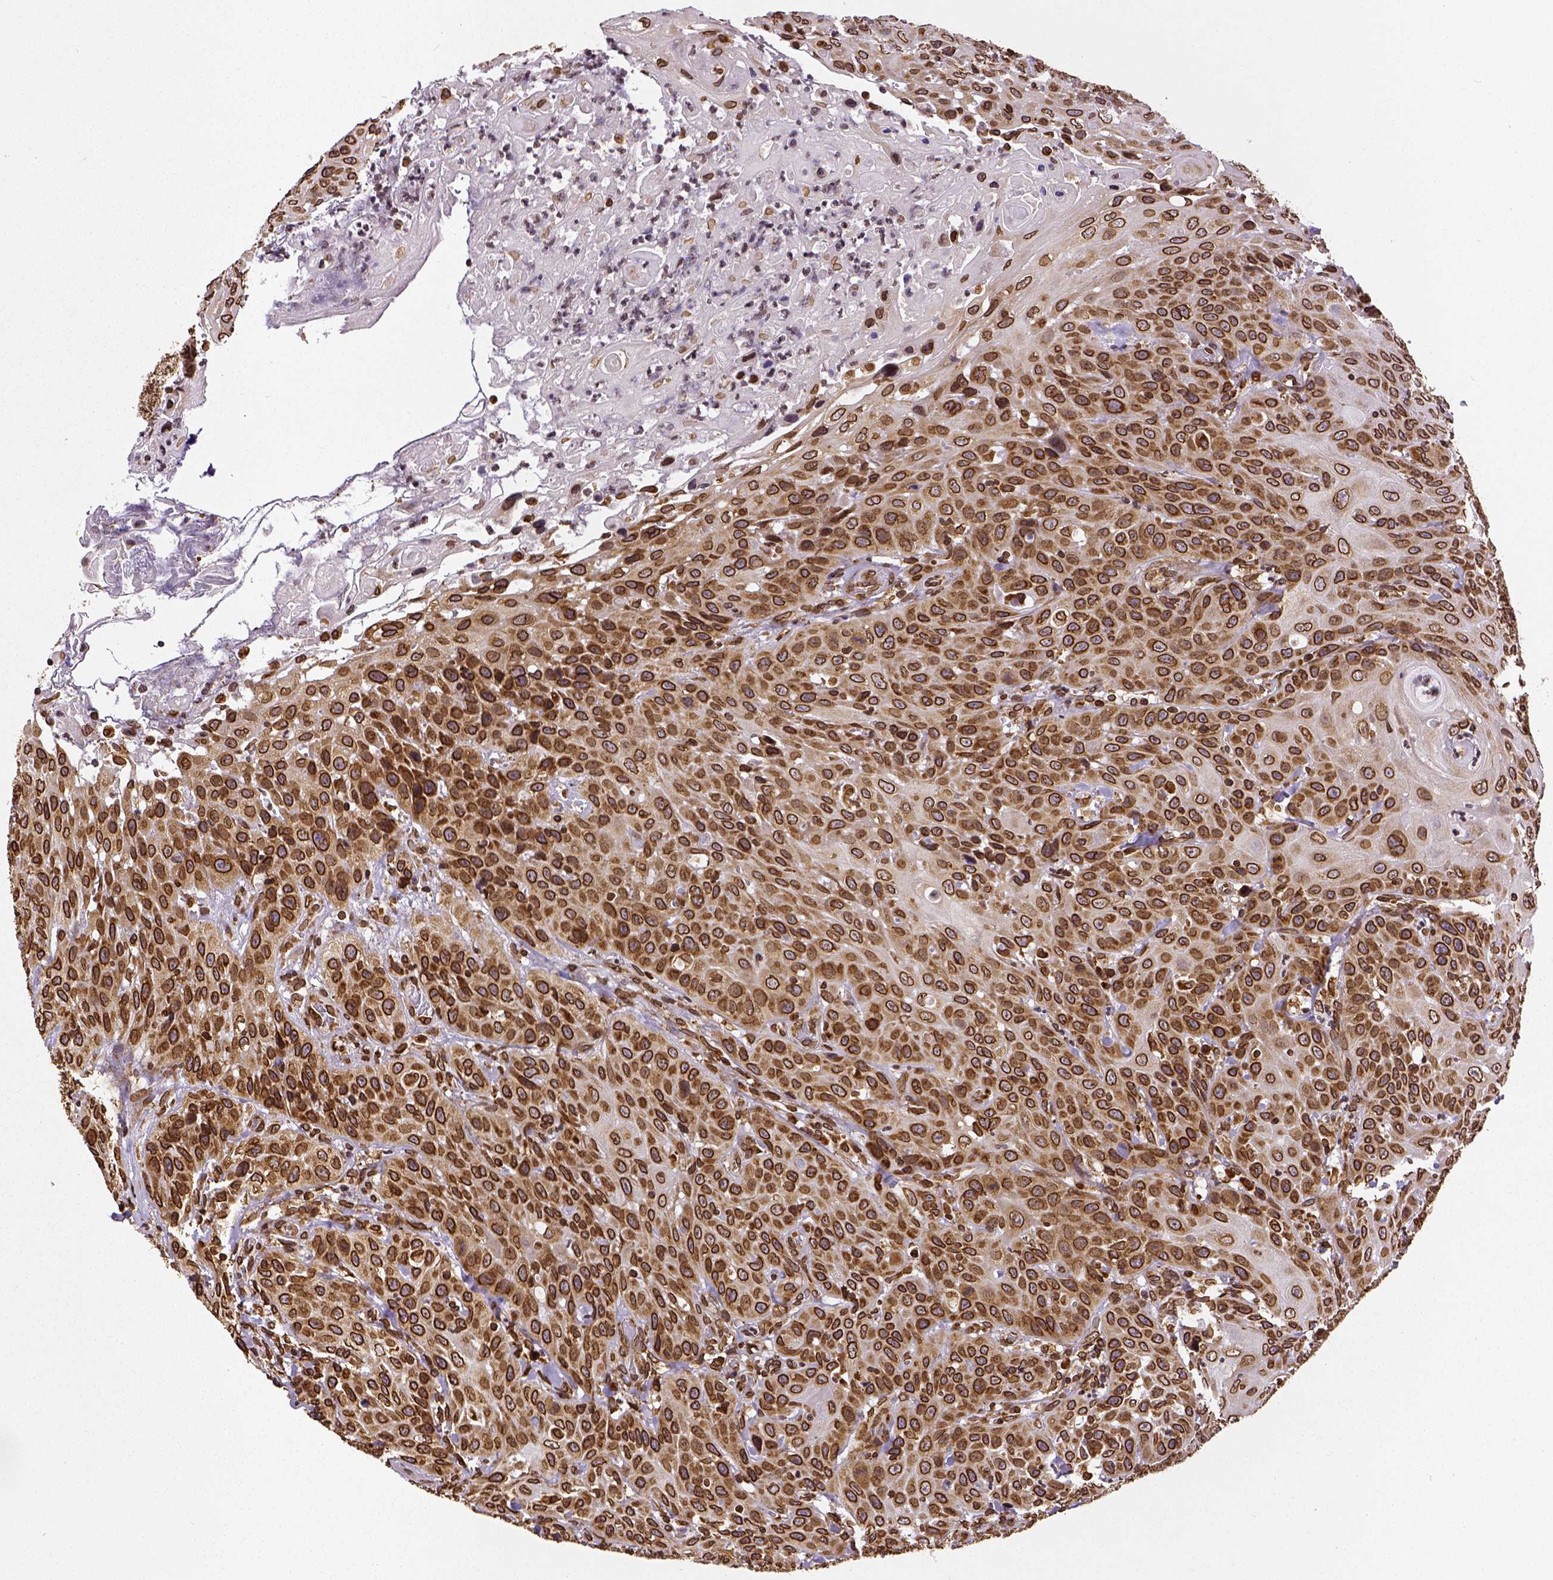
{"staining": {"intensity": "strong", "quantity": ">75%", "location": "cytoplasmic/membranous,nuclear"}, "tissue": "head and neck cancer", "cell_type": "Tumor cells", "image_type": "cancer", "snomed": [{"axis": "morphology", "description": "Normal tissue, NOS"}, {"axis": "morphology", "description": "Squamous cell carcinoma, NOS"}, {"axis": "topography", "description": "Oral tissue"}, {"axis": "topography", "description": "Tounge, NOS"}, {"axis": "topography", "description": "Head-Neck"}], "caption": "Strong cytoplasmic/membranous and nuclear expression is appreciated in about >75% of tumor cells in head and neck cancer.", "gene": "MTDH", "patient": {"sex": "male", "age": 62}}